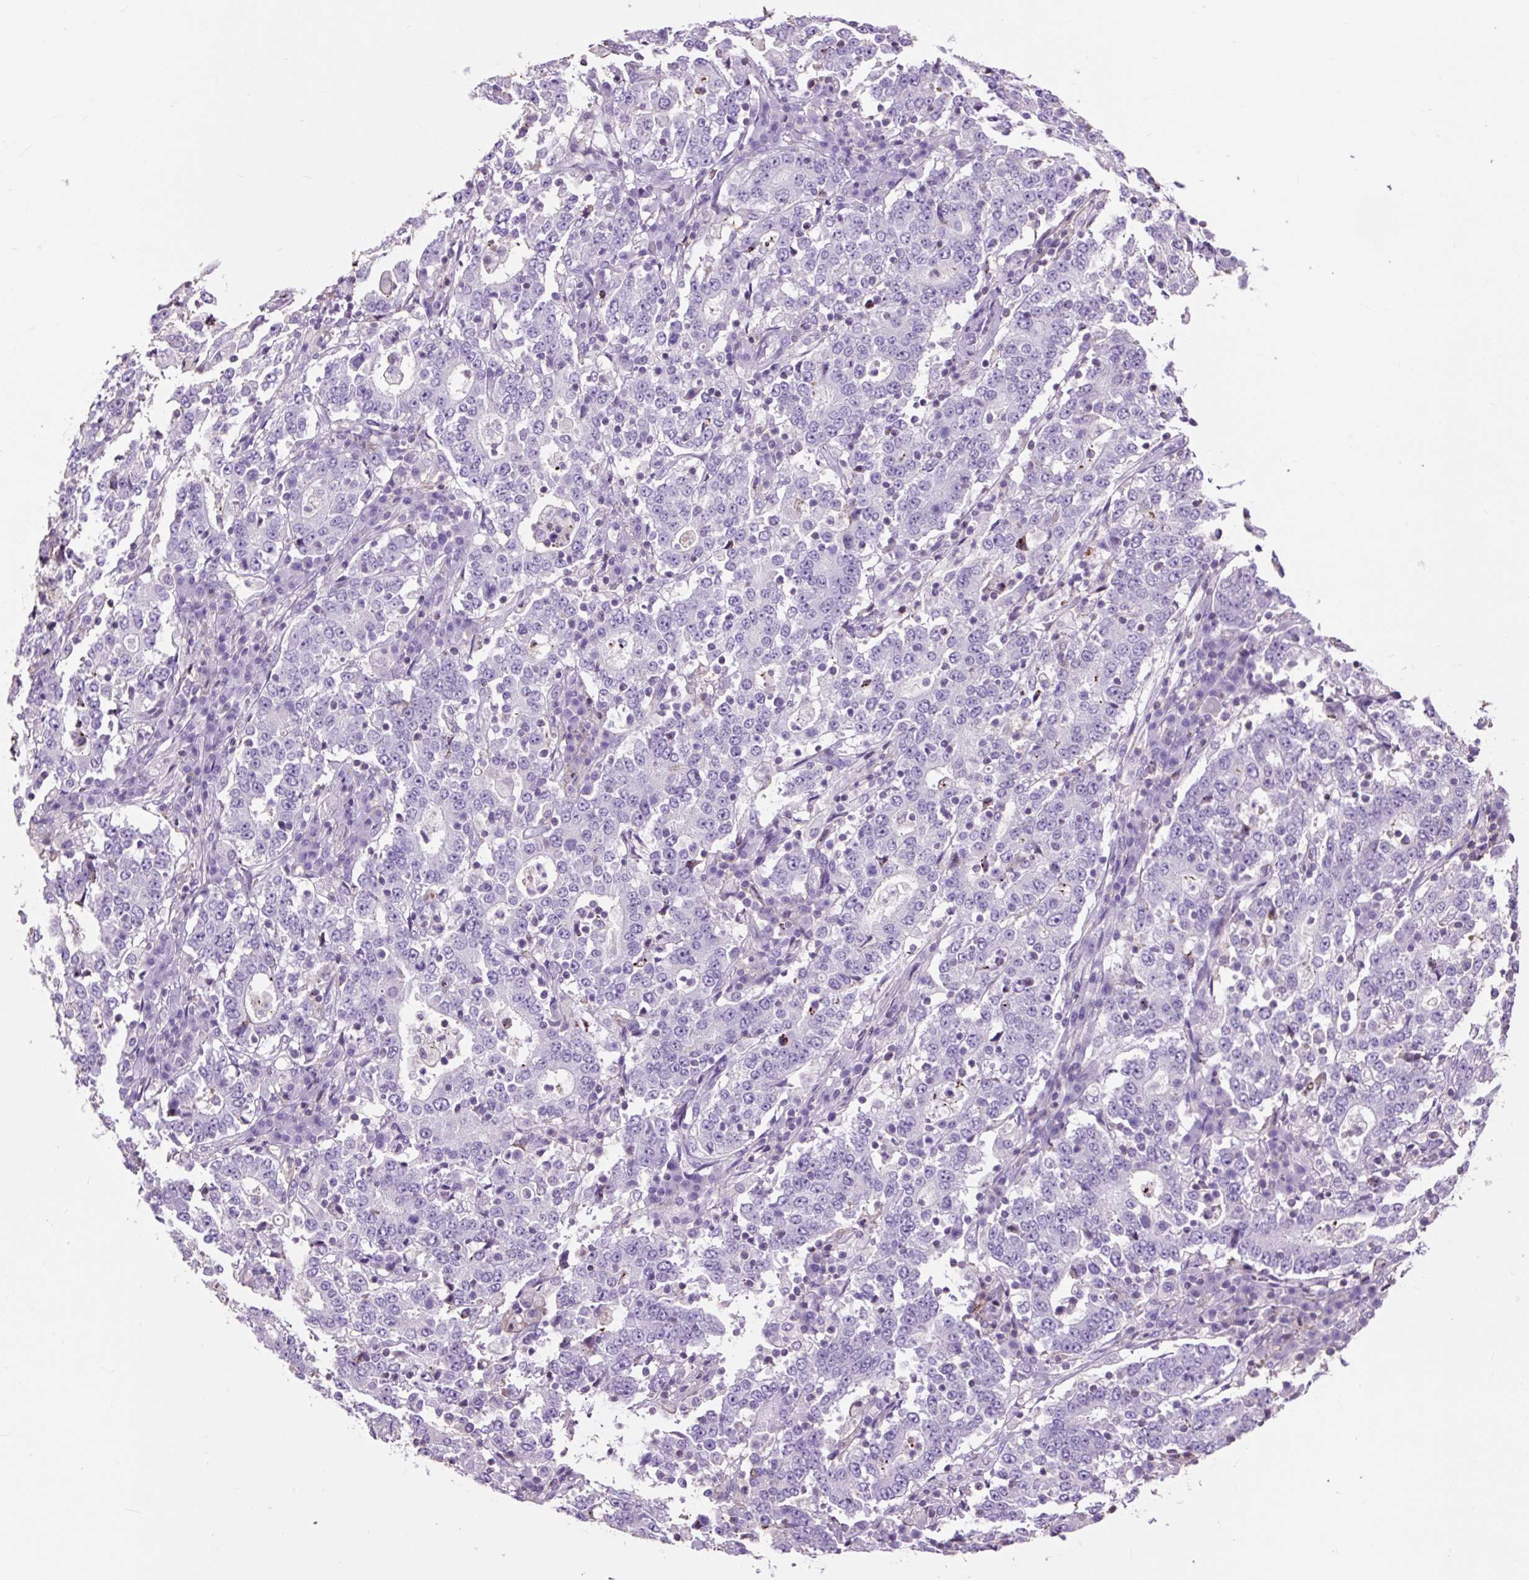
{"staining": {"intensity": "negative", "quantity": "none", "location": "none"}, "tissue": "stomach cancer", "cell_type": "Tumor cells", "image_type": "cancer", "snomed": [{"axis": "morphology", "description": "Adenocarcinoma, NOS"}, {"axis": "topography", "description": "Stomach"}], "caption": "Adenocarcinoma (stomach) stained for a protein using immunohistochemistry (IHC) displays no staining tumor cells.", "gene": "OR10A7", "patient": {"sex": "male", "age": 59}}